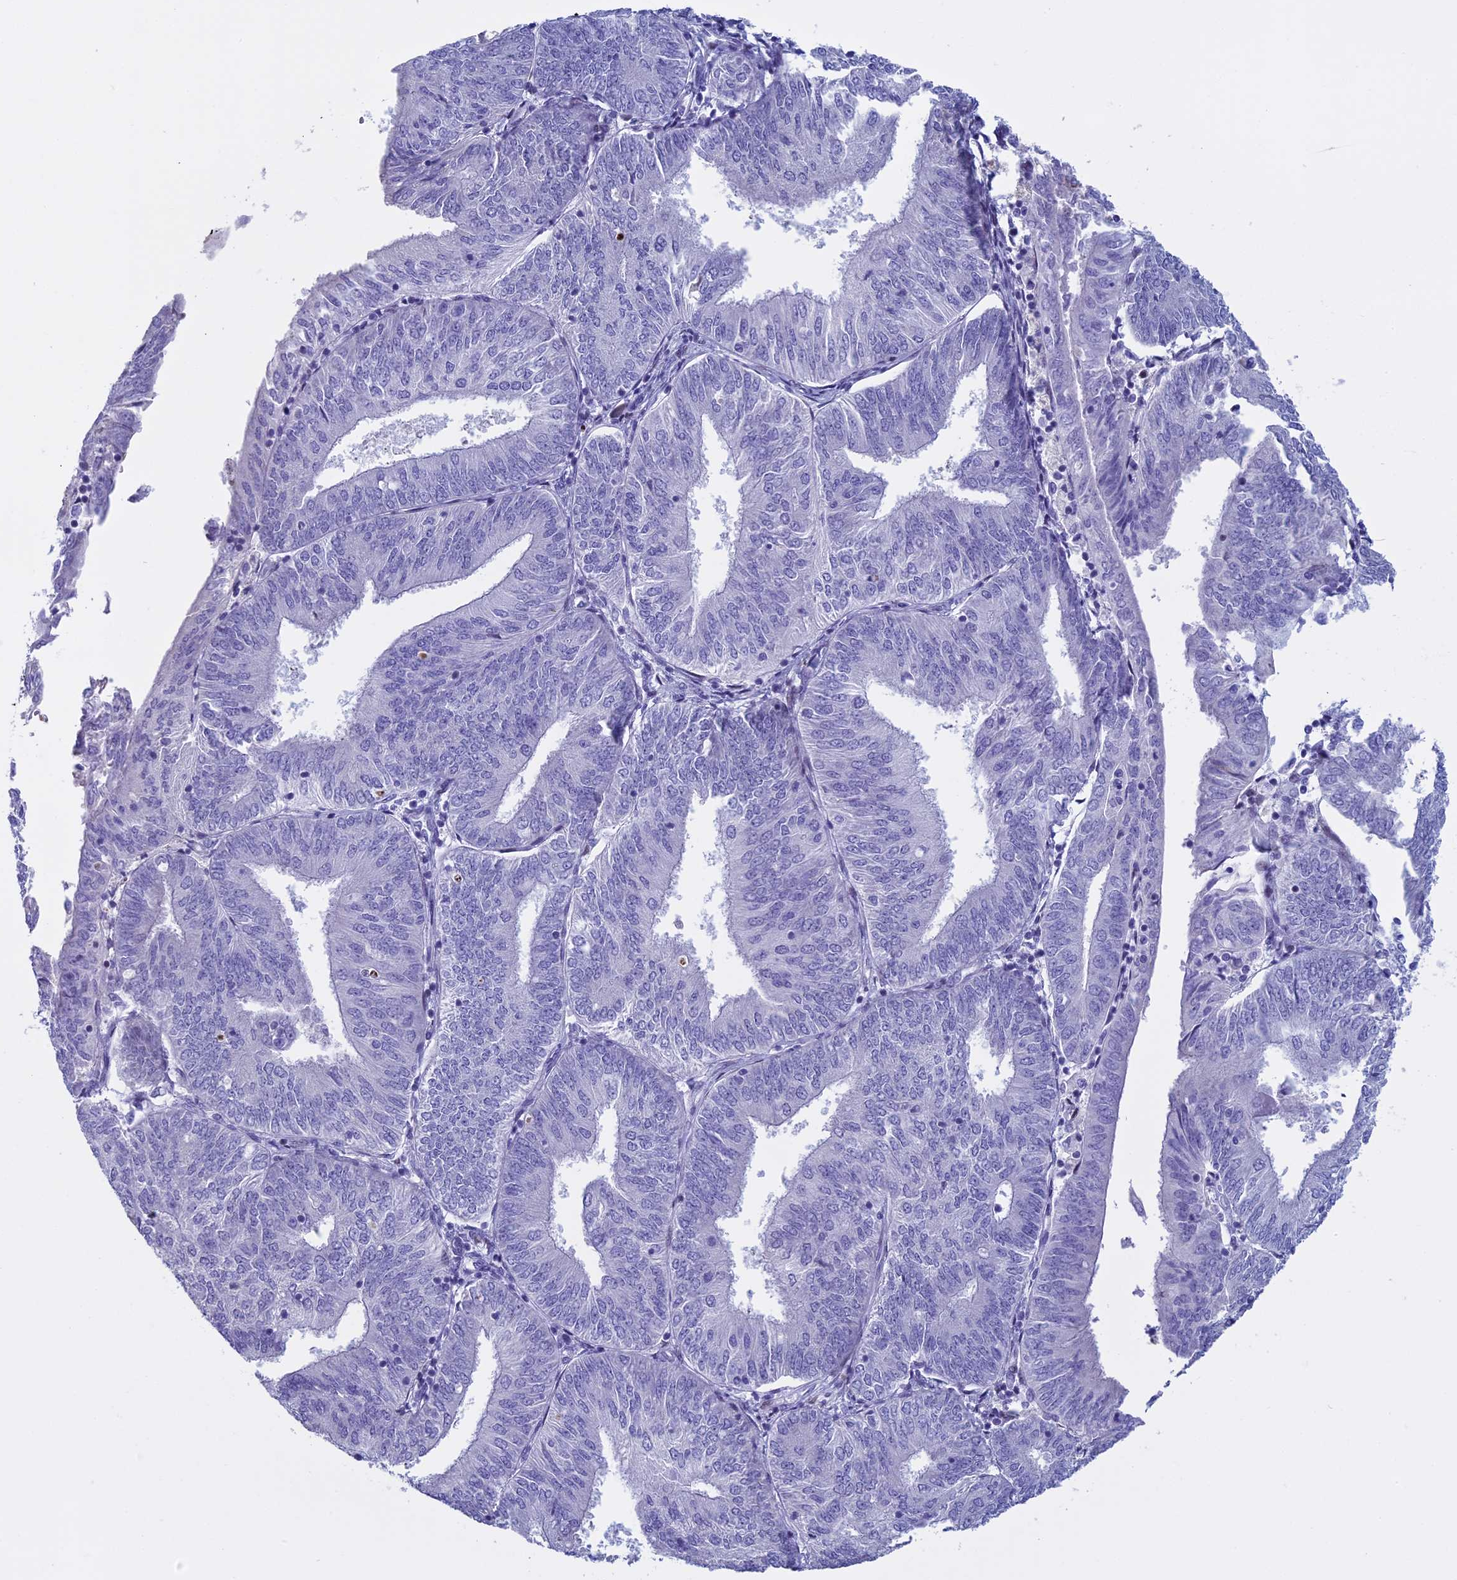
{"staining": {"intensity": "negative", "quantity": "none", "location": "none"}, "tissue": "endometrial cancer", "cell_type": "Tumor cells", "image_type": "cancer", "snomed": [{"axis": "morphology", "description": "Adenocarcinoma, NOS"}, {"axis": "topography", "description": "Endometrium"}], "caption": "Micrograph shows no significant protein expression in tumor cells of endometrial cancer.", "gene": "KCTD21", "patient": {"sex": "female", "age": 58}}